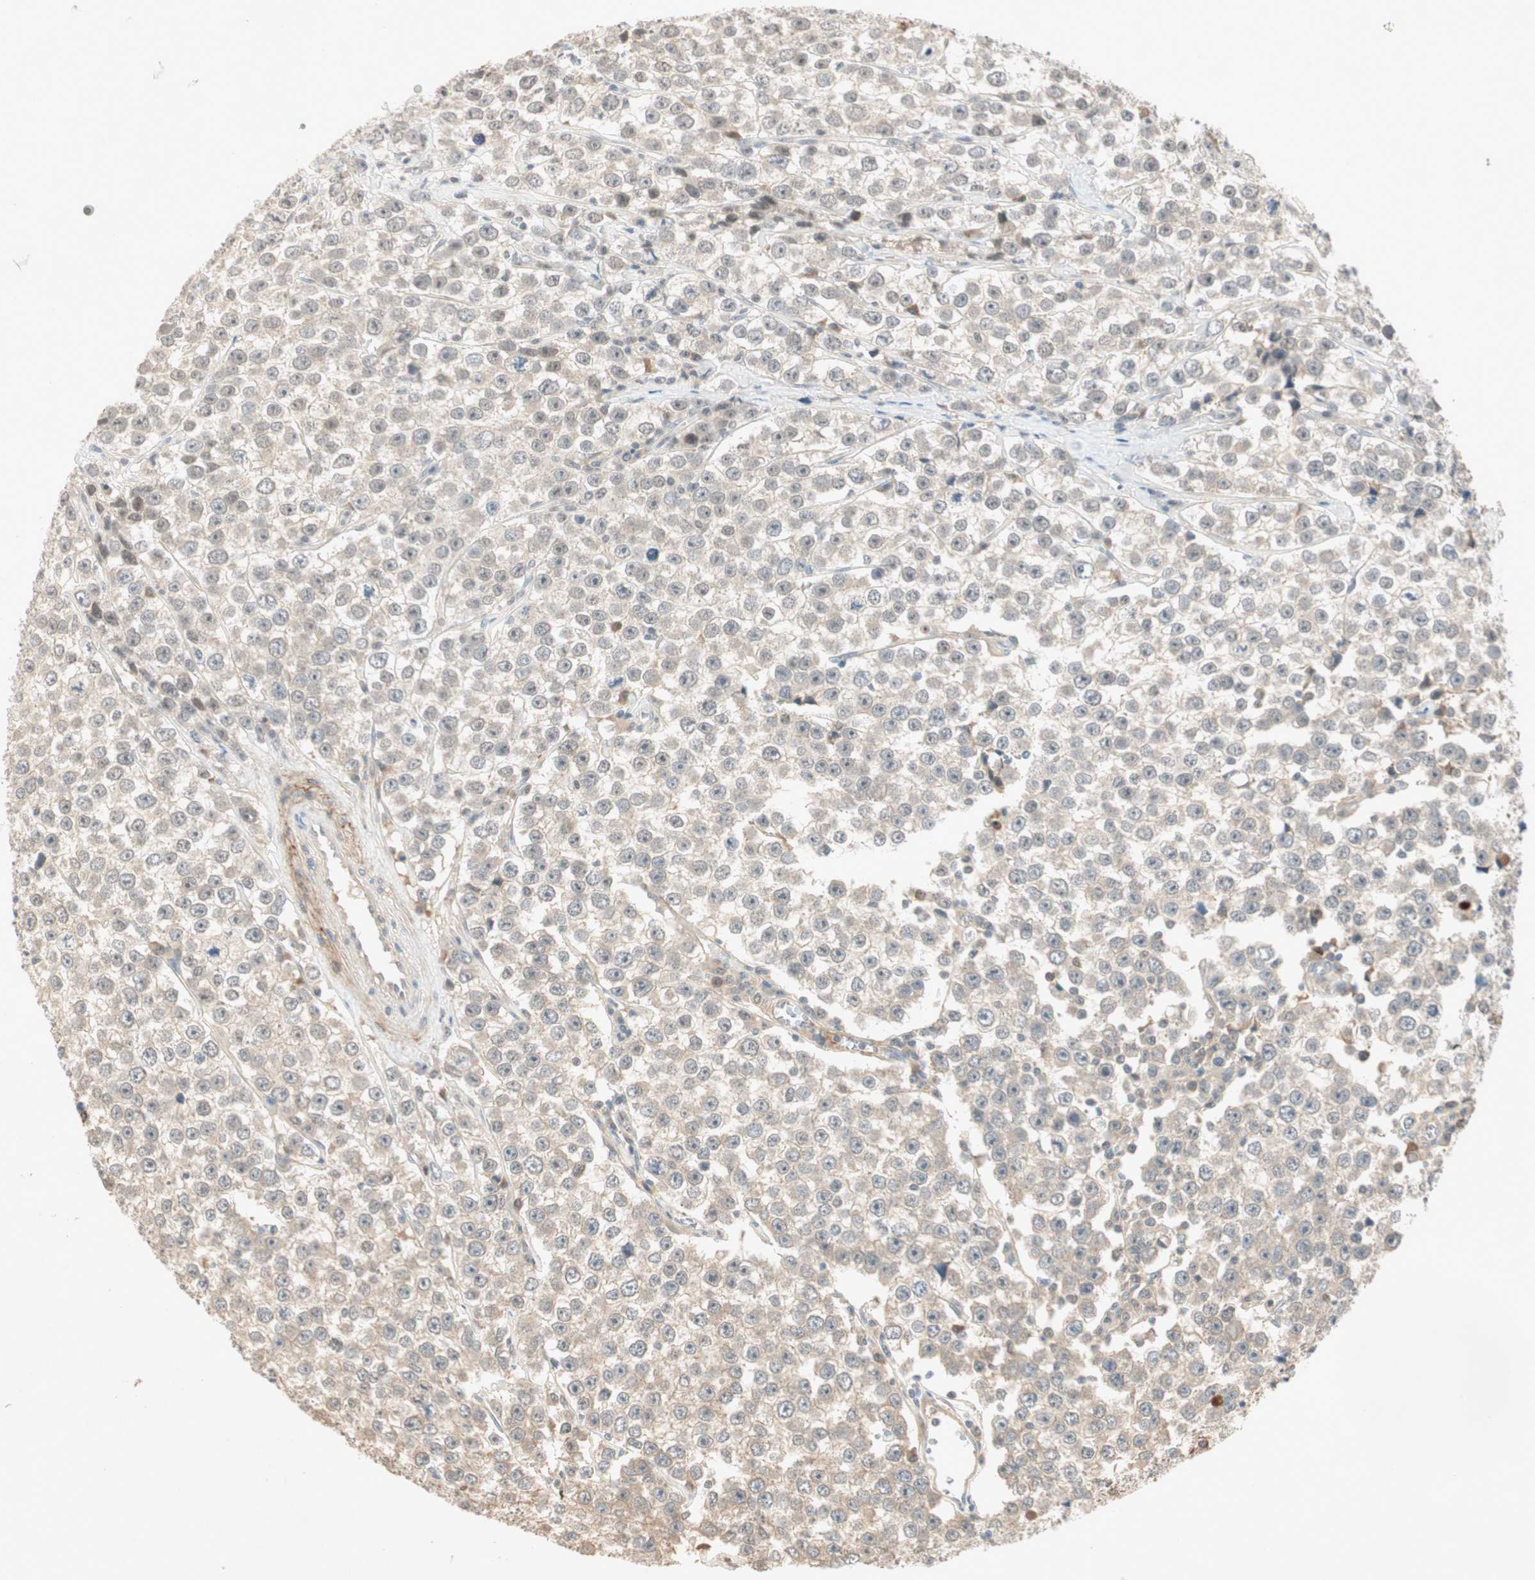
{"staining": {"intensity": "weak", "quantity": "<25%", "location": "cytoplasmic/membranous"}, "tissue": "testis cancer", "cell_type": "Tumor cells", "image_type": "cancer", "snomed": [{"axis": "morphology", "description": "Seminoma, NOS"}, {"axis": "morphology", "description": "Carcinoma, Embryonal, NOS"}, {"axis": "topography", "description": "Testis"}], "caption": "This is an immunohistochemistry photomicrograph of human testis cancer (seminoma). There is no staining in tumor cells.", "gene": "RNGTT", "patient": {"sex": "male", "age": 52}}